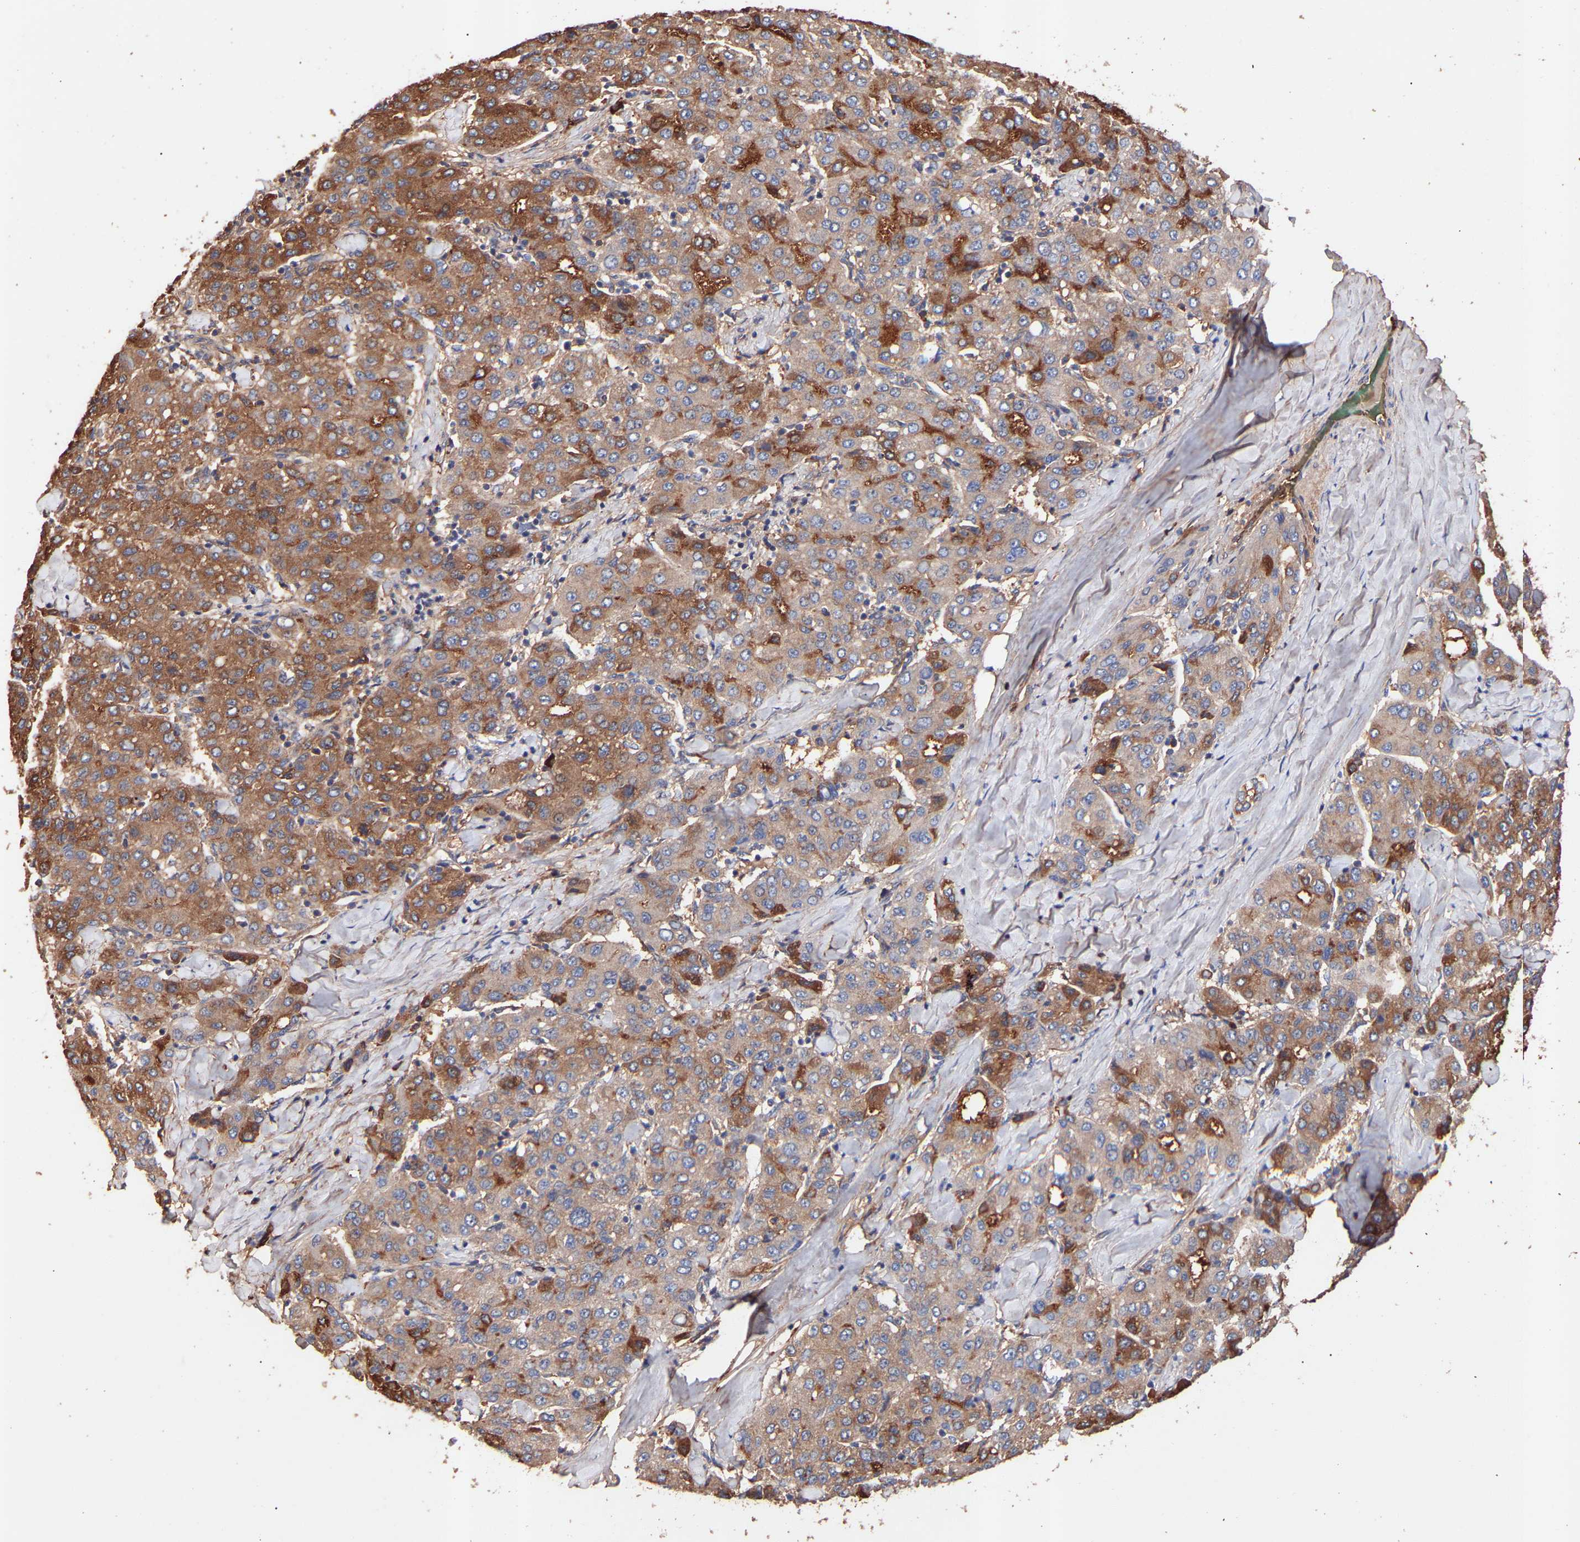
{"staining": {"intensity": "moderate", "quantity": ">75%", "location": "cytoplasmic/membranous"}, "tissue": "liver cancer", "cell_type": "Tumor cells", "image_type": "cancer", "snomed": [{"axis": "morphology", "description": "Carcinoma, Hepatocellular, NOS"}, {"axis": "topography", "description": "Liver"}], "caption": "Hepatocellular carcinoma (liver) stained with DAB immunohistochemistry (IHC) shows medium levels of moderate cytoplasmic/membranous expression in about >75% of tumor cells.", "gene": "TMEM268", "patient": {"sex": "male", "age": 65}}